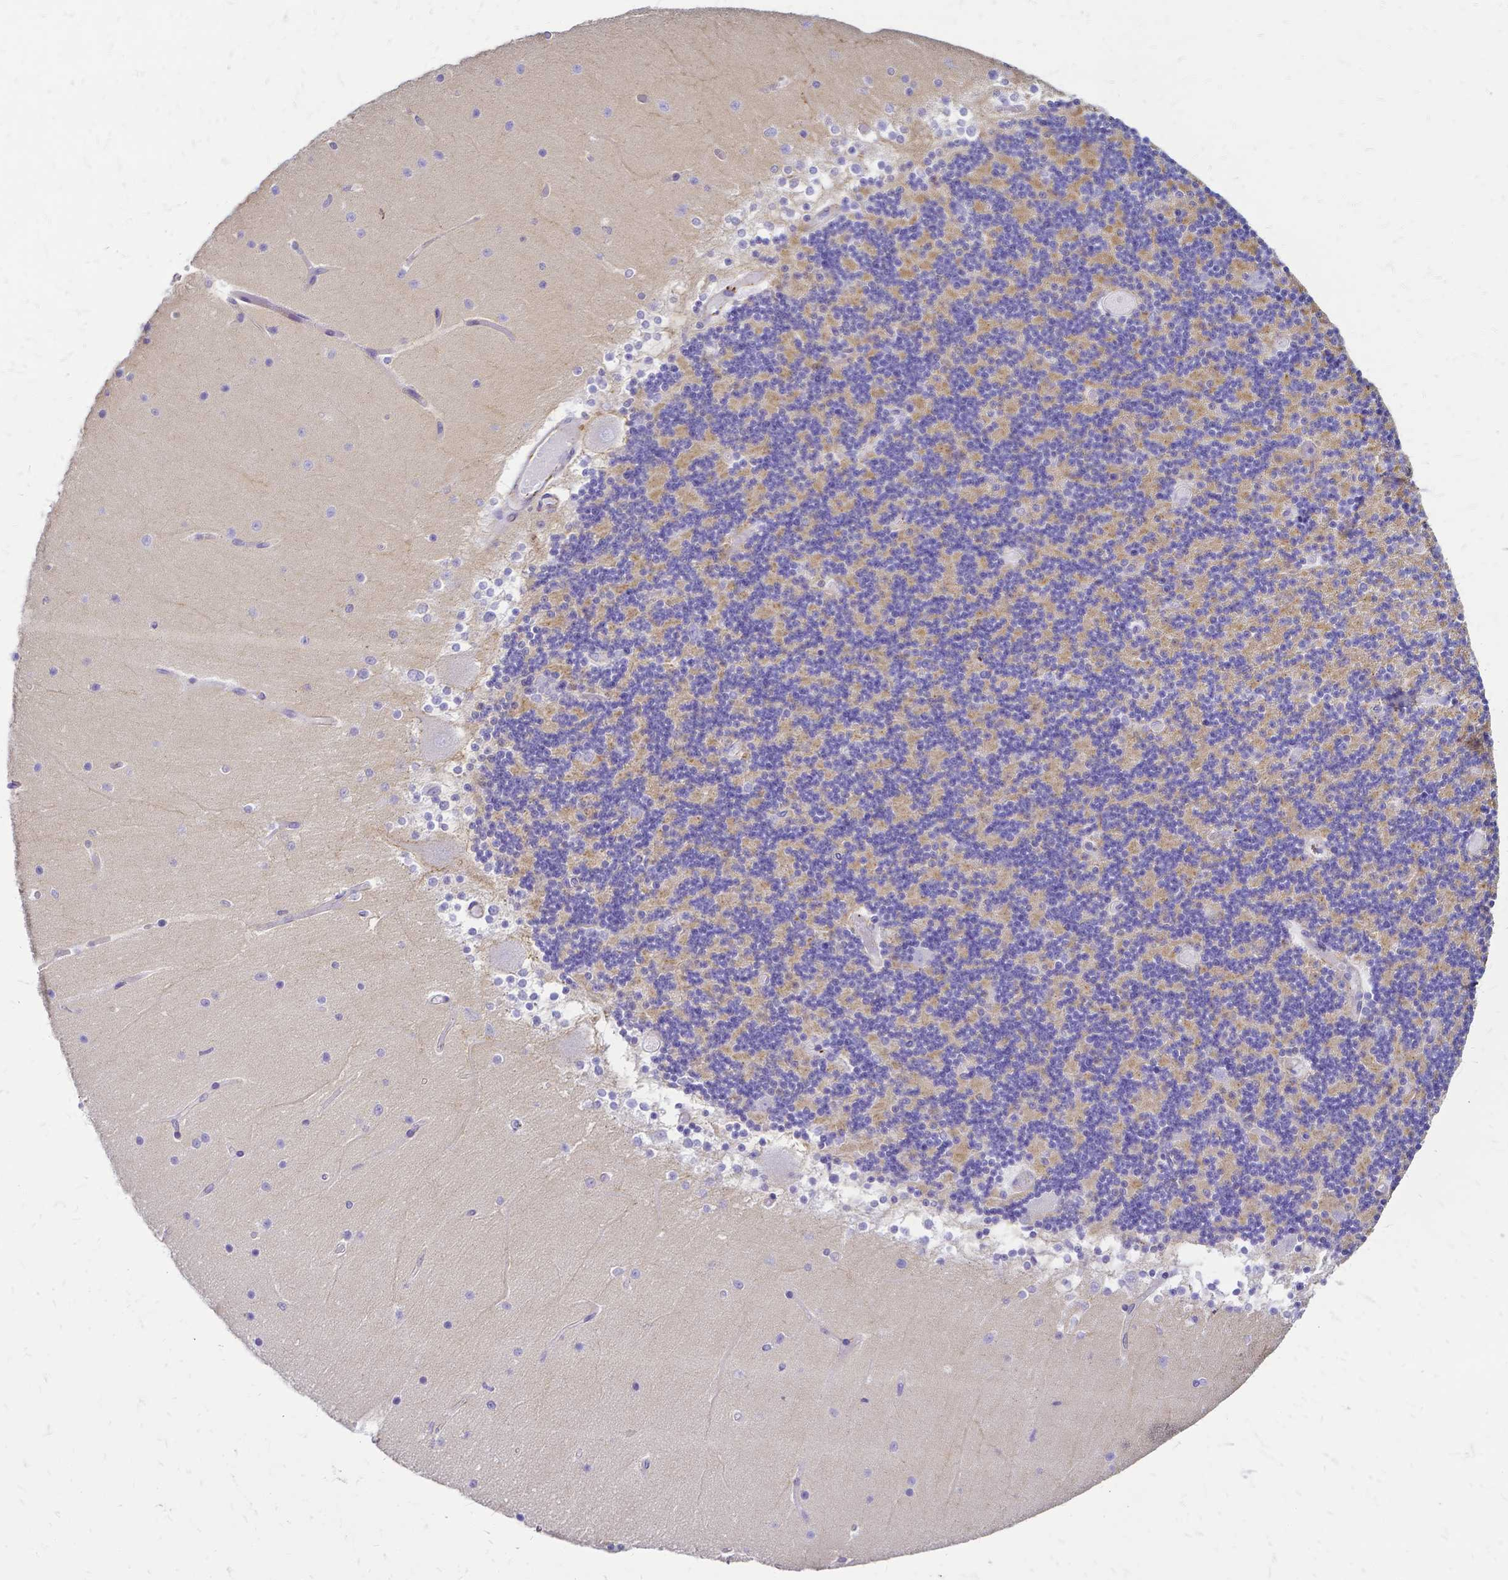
{"staining": {"intensity": "negative", "quantity": "none", "location": "none"}, "tissue": "cerebellum", "cell_type": "Cells in granular layer", "image_type": "normal", "snomed": [{"axis": "morphology", "description": "Normal tissue, NOS"}, {"axis": "topography", "description": "Cerebellum"}], "caption": "This is a histopathology image of IHC staining of benign cerebellum, which shows no staining in cells in granular layer. (DAB IHC with hematoxylin counter stain).", "gene": "HSPA12A", "patient": {"sex": "female", "age": 28}}